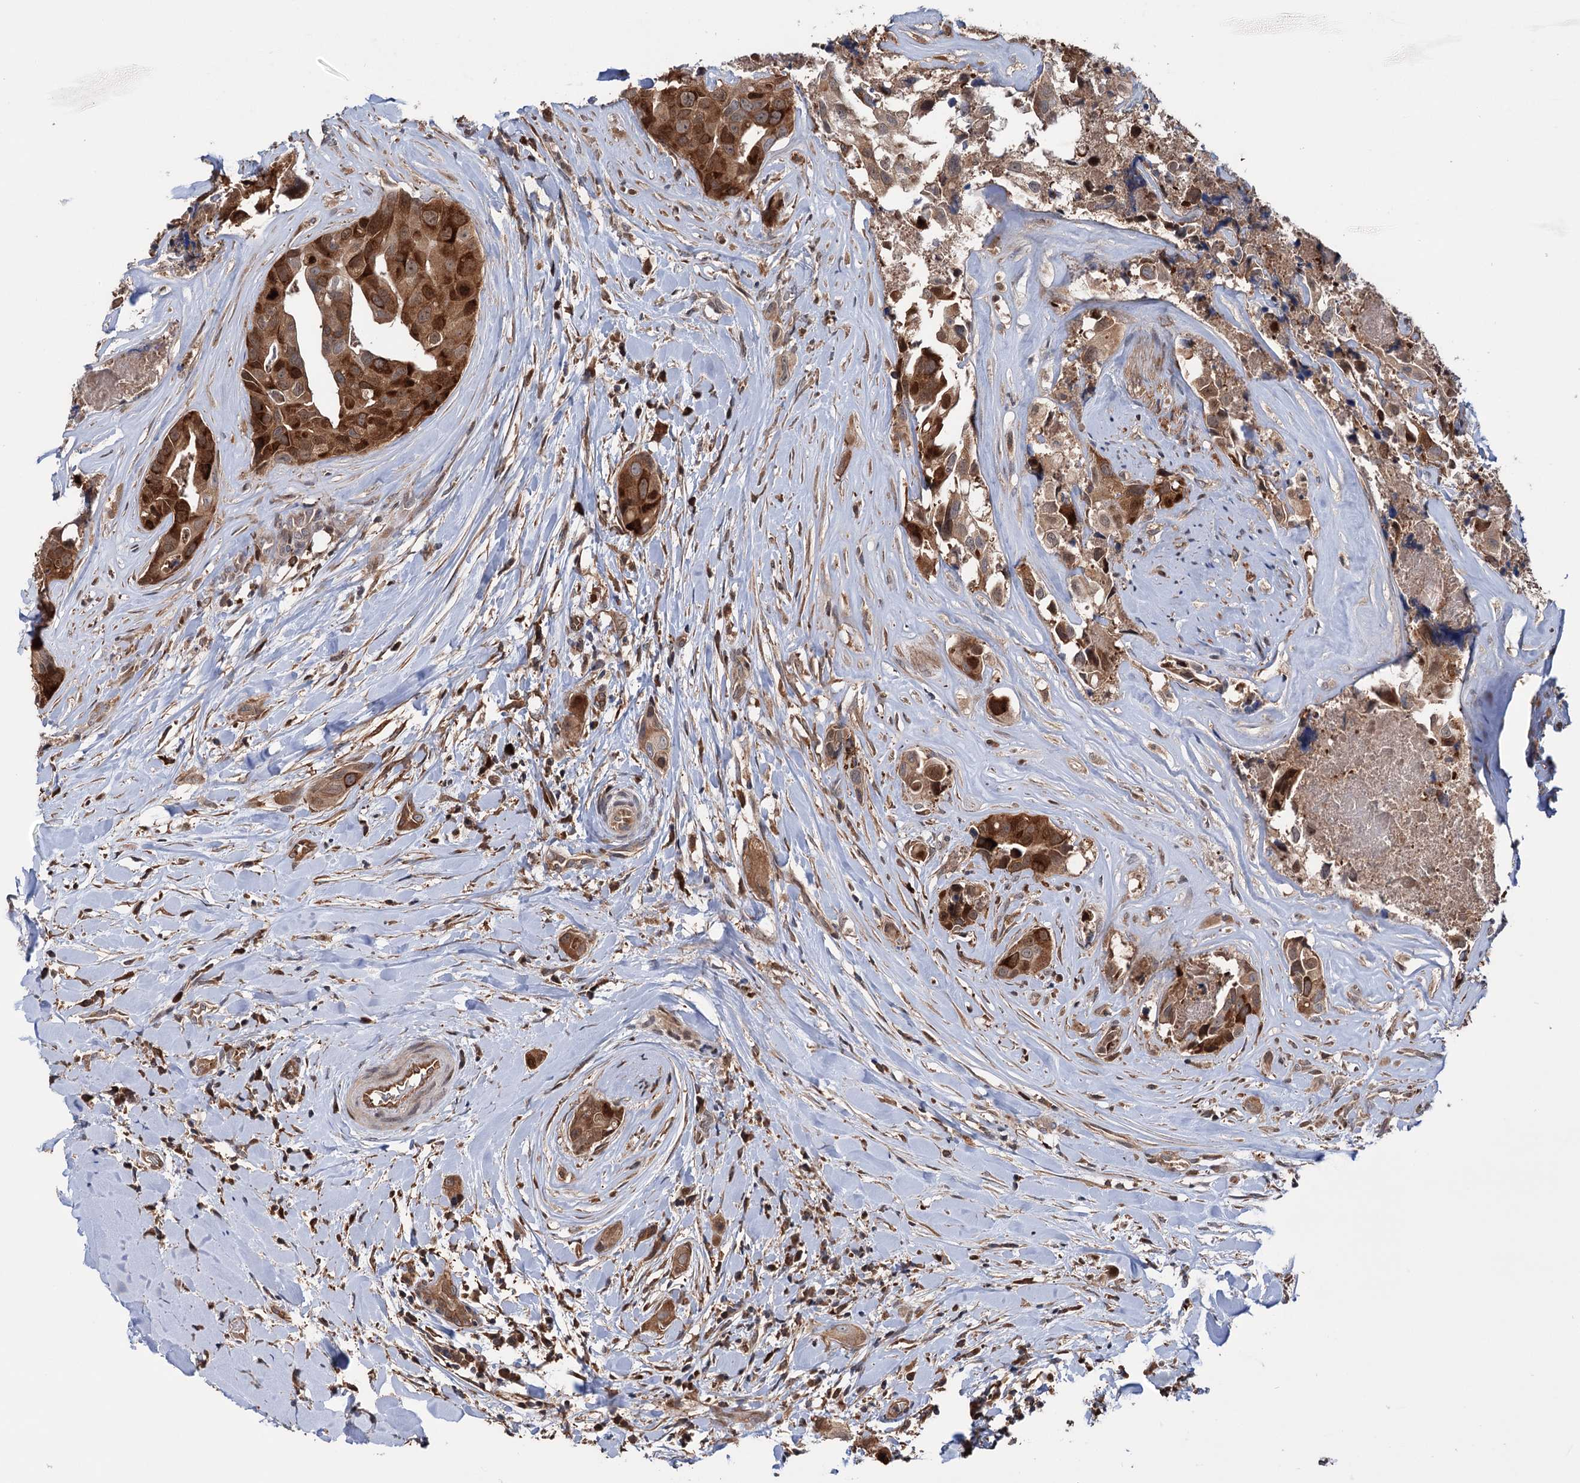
{"staining": {"intensity": "strong", "quantity": ">75%", "location": "cytoplasmic/membranous,nuclear"}, "tissue": "head and neck cancer", "cell_type": "Tumor cells", "image_type": "cancer", "snomed": [{"axis": "morphology", "description": "Adenocarcinoma, NOS"}, {"axis": "morphology", "description": "Adenocarcinoma, metastatic, NOS"}, {"axis": "topography", "description": "Head-Neck"}], "caption": "Immunohistochemistry (IHC) (DAB (3,3'-diaminobenzidine)) staining of metastatic adenocarcinoma (head and neck) displays strong cytoplasmic/membranous and nuclear protein expression in about >75% of tumor cells. (IHC, brightfield microscopy, high magnification).", "gene": "NCAPD2", "patient": {"sex": "male", "age": 75}}